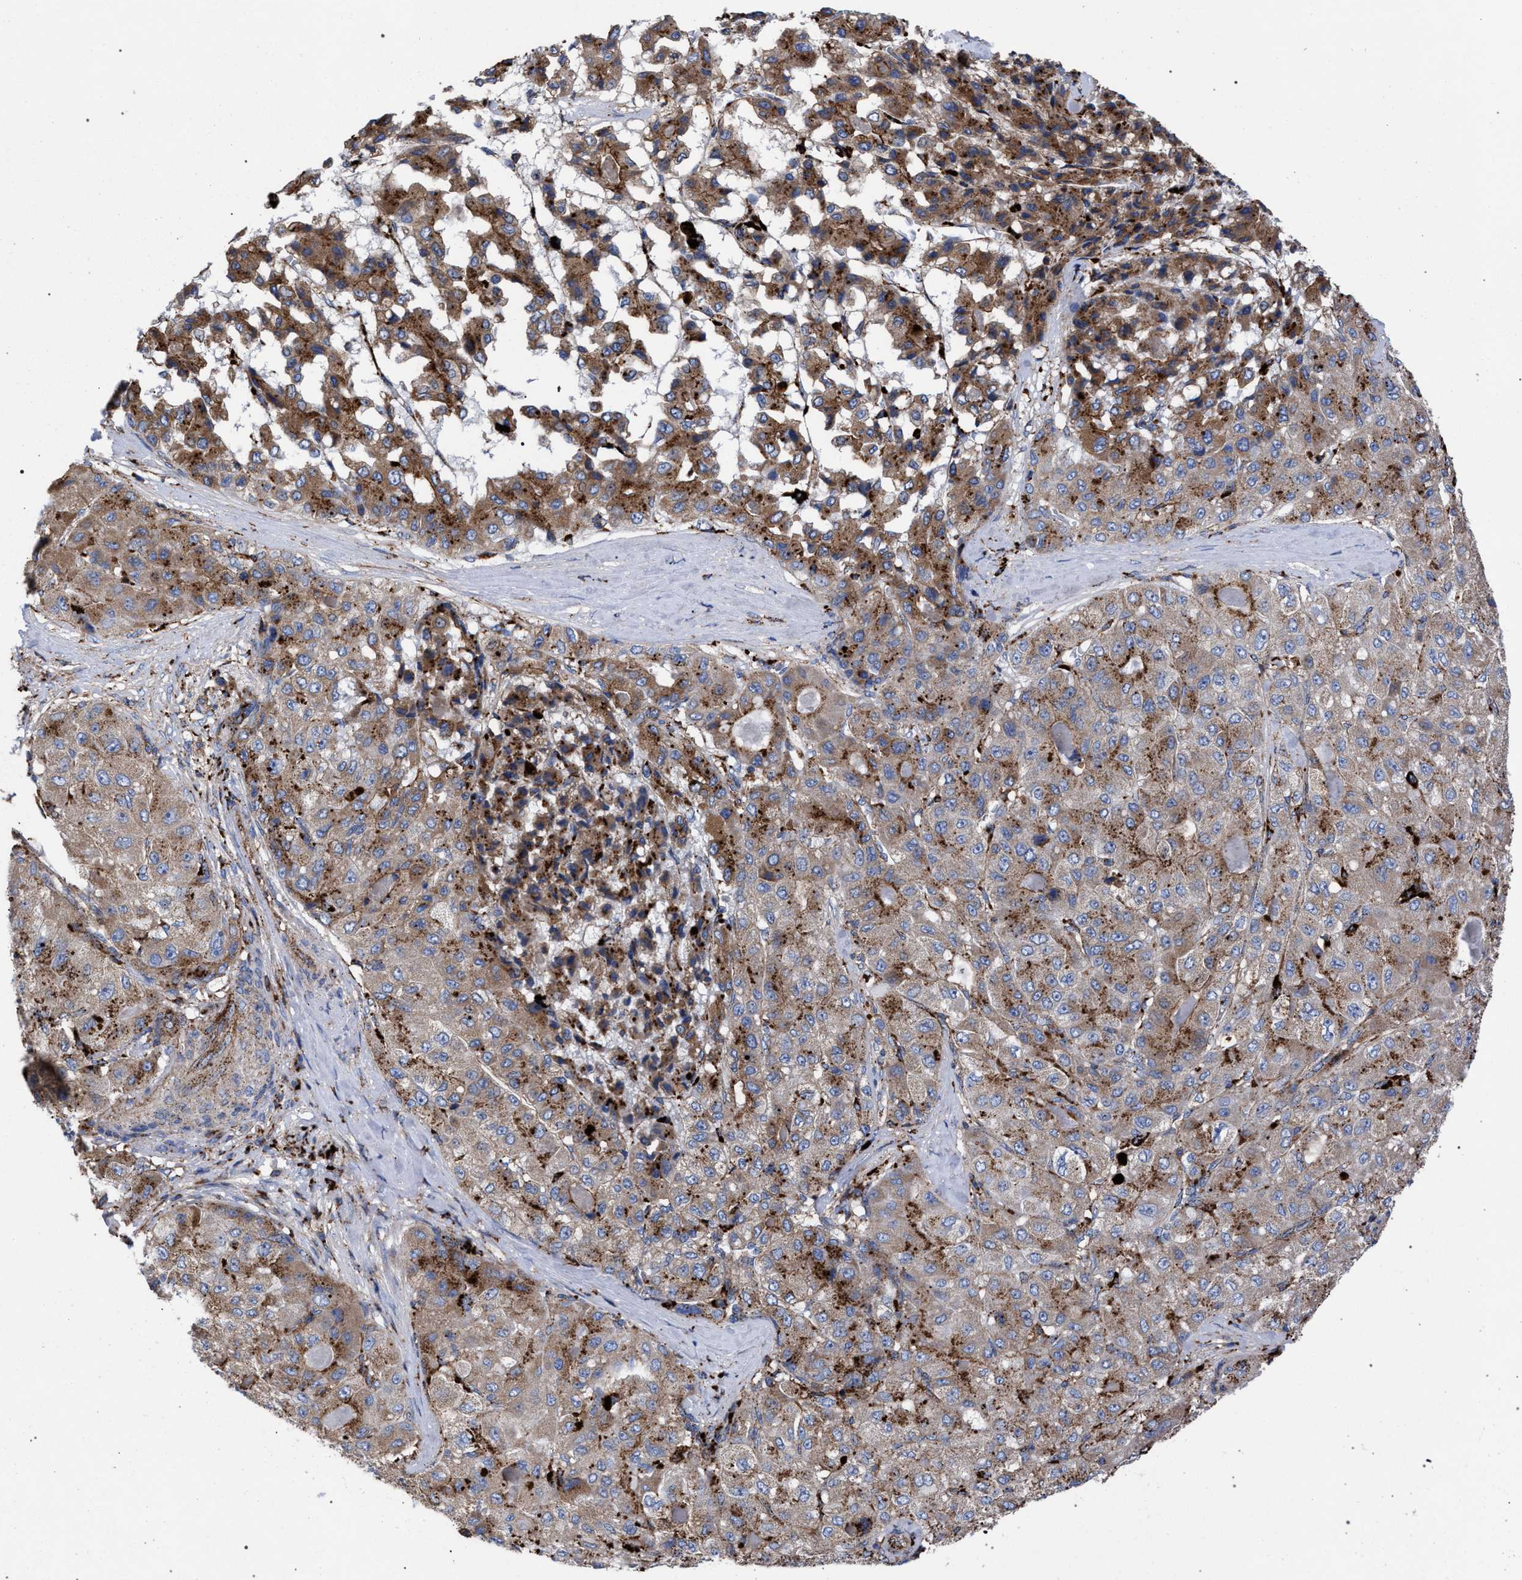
{"staining": {"intensity": "moderate", "quantity": ">75%", "location": "cytoplasmic/membranous"}, "tissue": "liver cancer", "cell_type": "Tumor cells", "image_type": "cancer", "snomed": [{"axis": "morphology", "description": "Carcinoma, Hepatocellular, NOS"}, {"axis": "topography", "description": "Liver"}], "caption": "About >75% of tumor cells in human liver hepatocellular carcinoma exhibit moderate cytoplasmic/membranous protein expression as visualized by brown immunohistochemical staining.", "gene": "PPT1", "patient": {"sex": "male", "age": 80}}